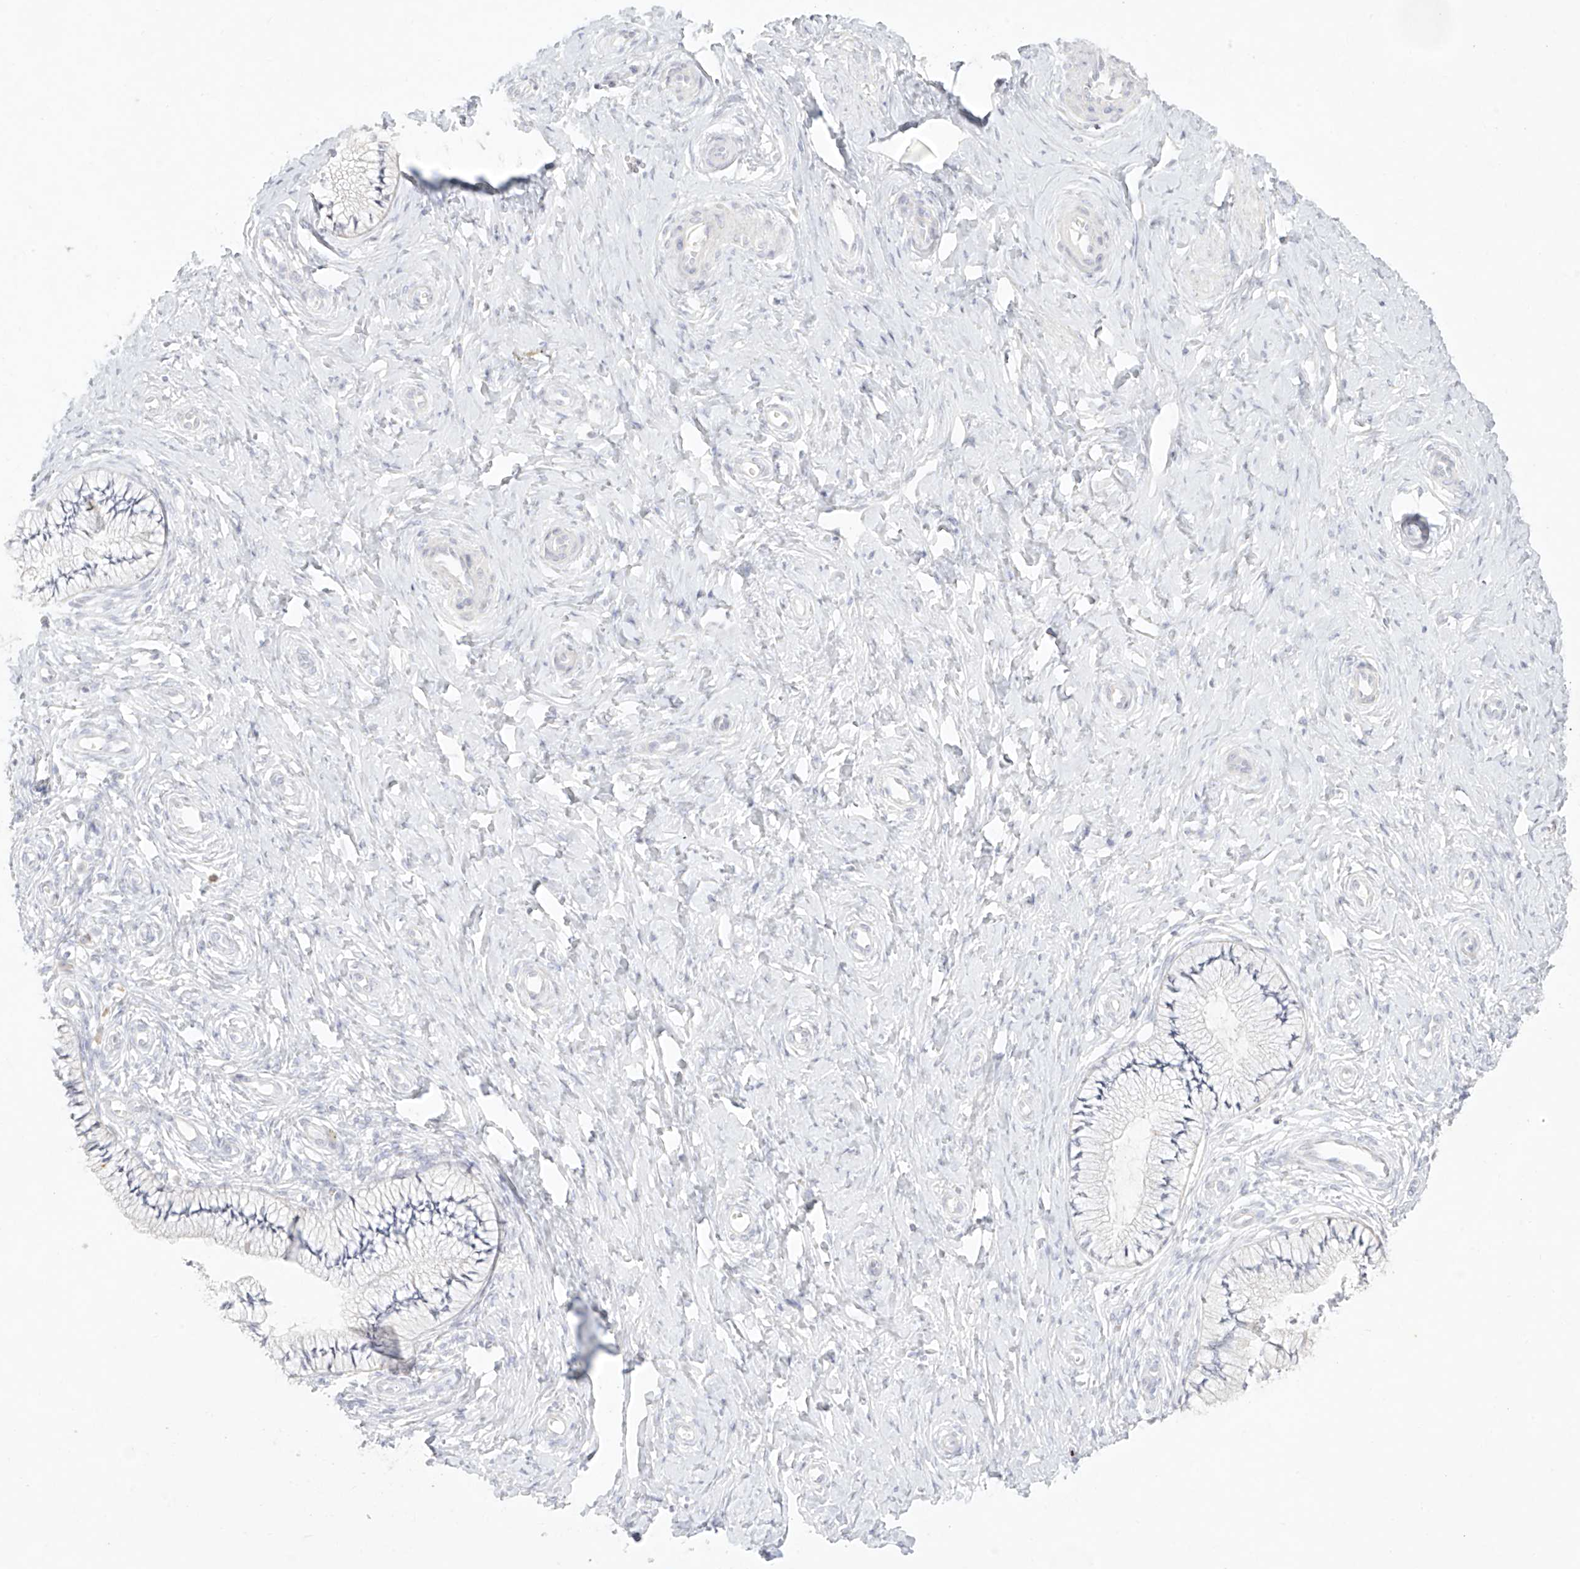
{"staining": {"intensity": "negative", "quantity": "none", "location": "none"}, "tissue": "cervix", "cell_type": "Glandular cells", "image_type": "normal", "snomed": [{"axis": "morphology", "description": "Normal tissue, NOS"}, {"axis": "topography", "description": "Cervix"}], "caption": "Immunohistochemistry (IHC) of normal human cervix exhibits no expression in glandular cells.", "gene": "TGM4", "patient": {"sex": "female", "age": 36}}